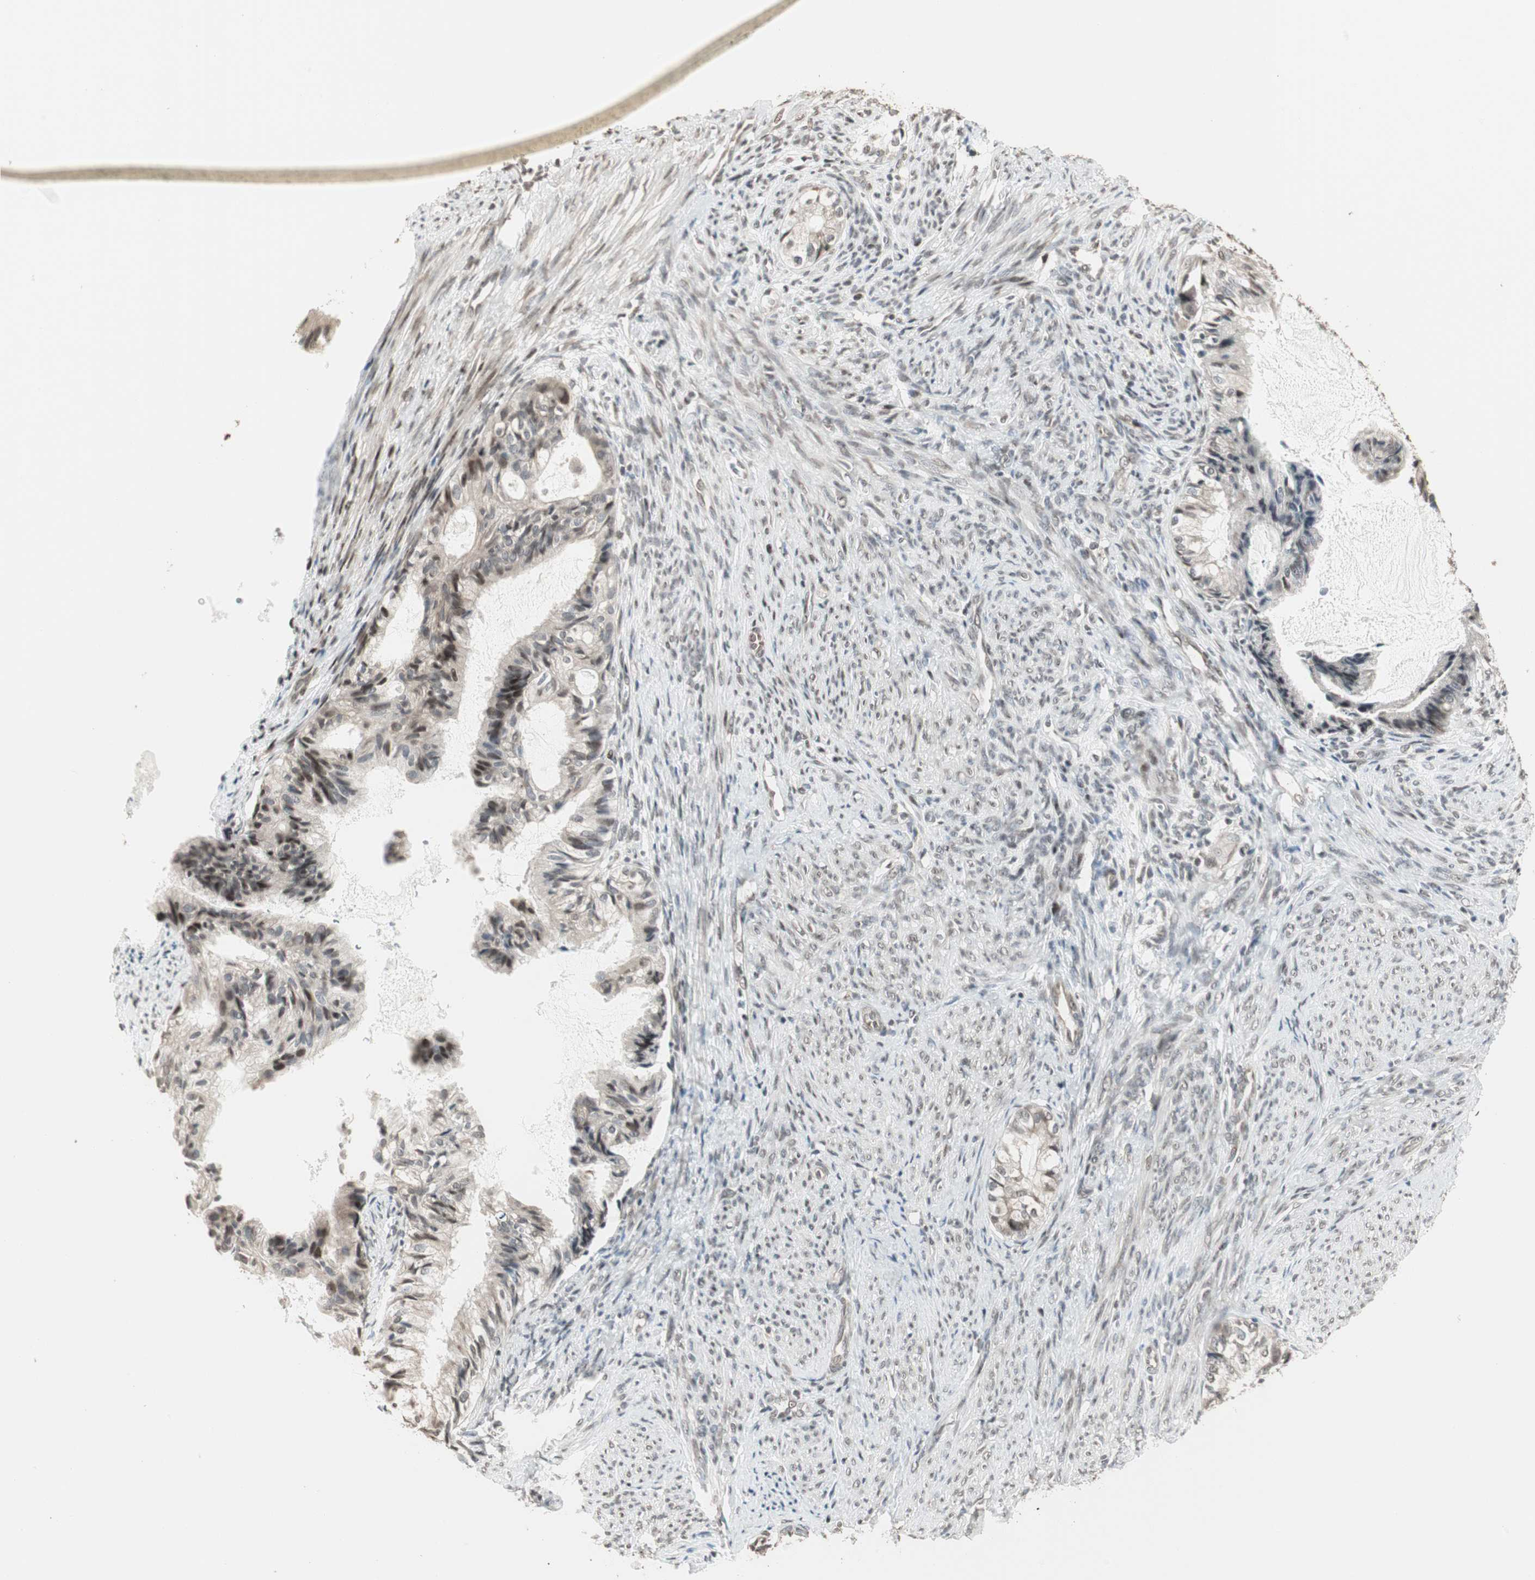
{"staining": {"intensity": "weak", "quantity": "25%-75%", "location": "cytoplasmic/membranous,nuclear"}, "tissue": "cervical cancer", "cell_type": "Tumor cells", "image_type": "cancer", "snomed": [{"axis": "morphology", "description": "Normal tissue, NOS"}, {"axis": "morphology", "description": "Adenocarcinoma, NOS"}, {"axis": "topography", "description": "Cervix"}, {"axis": "topography", "description": "Endometrium"}], "caption": "Brown immunohistochemical staining in human cervical adenocarcinoma exhibits weak cytoplasmic/membranous and nuclear expression in about 25%-75% of tumor cells. (DAB IHC, brown staining for protein, blue staining for nuclei).", "gene": "CBLC", "patient": {"sex": "female", "age": 86}}